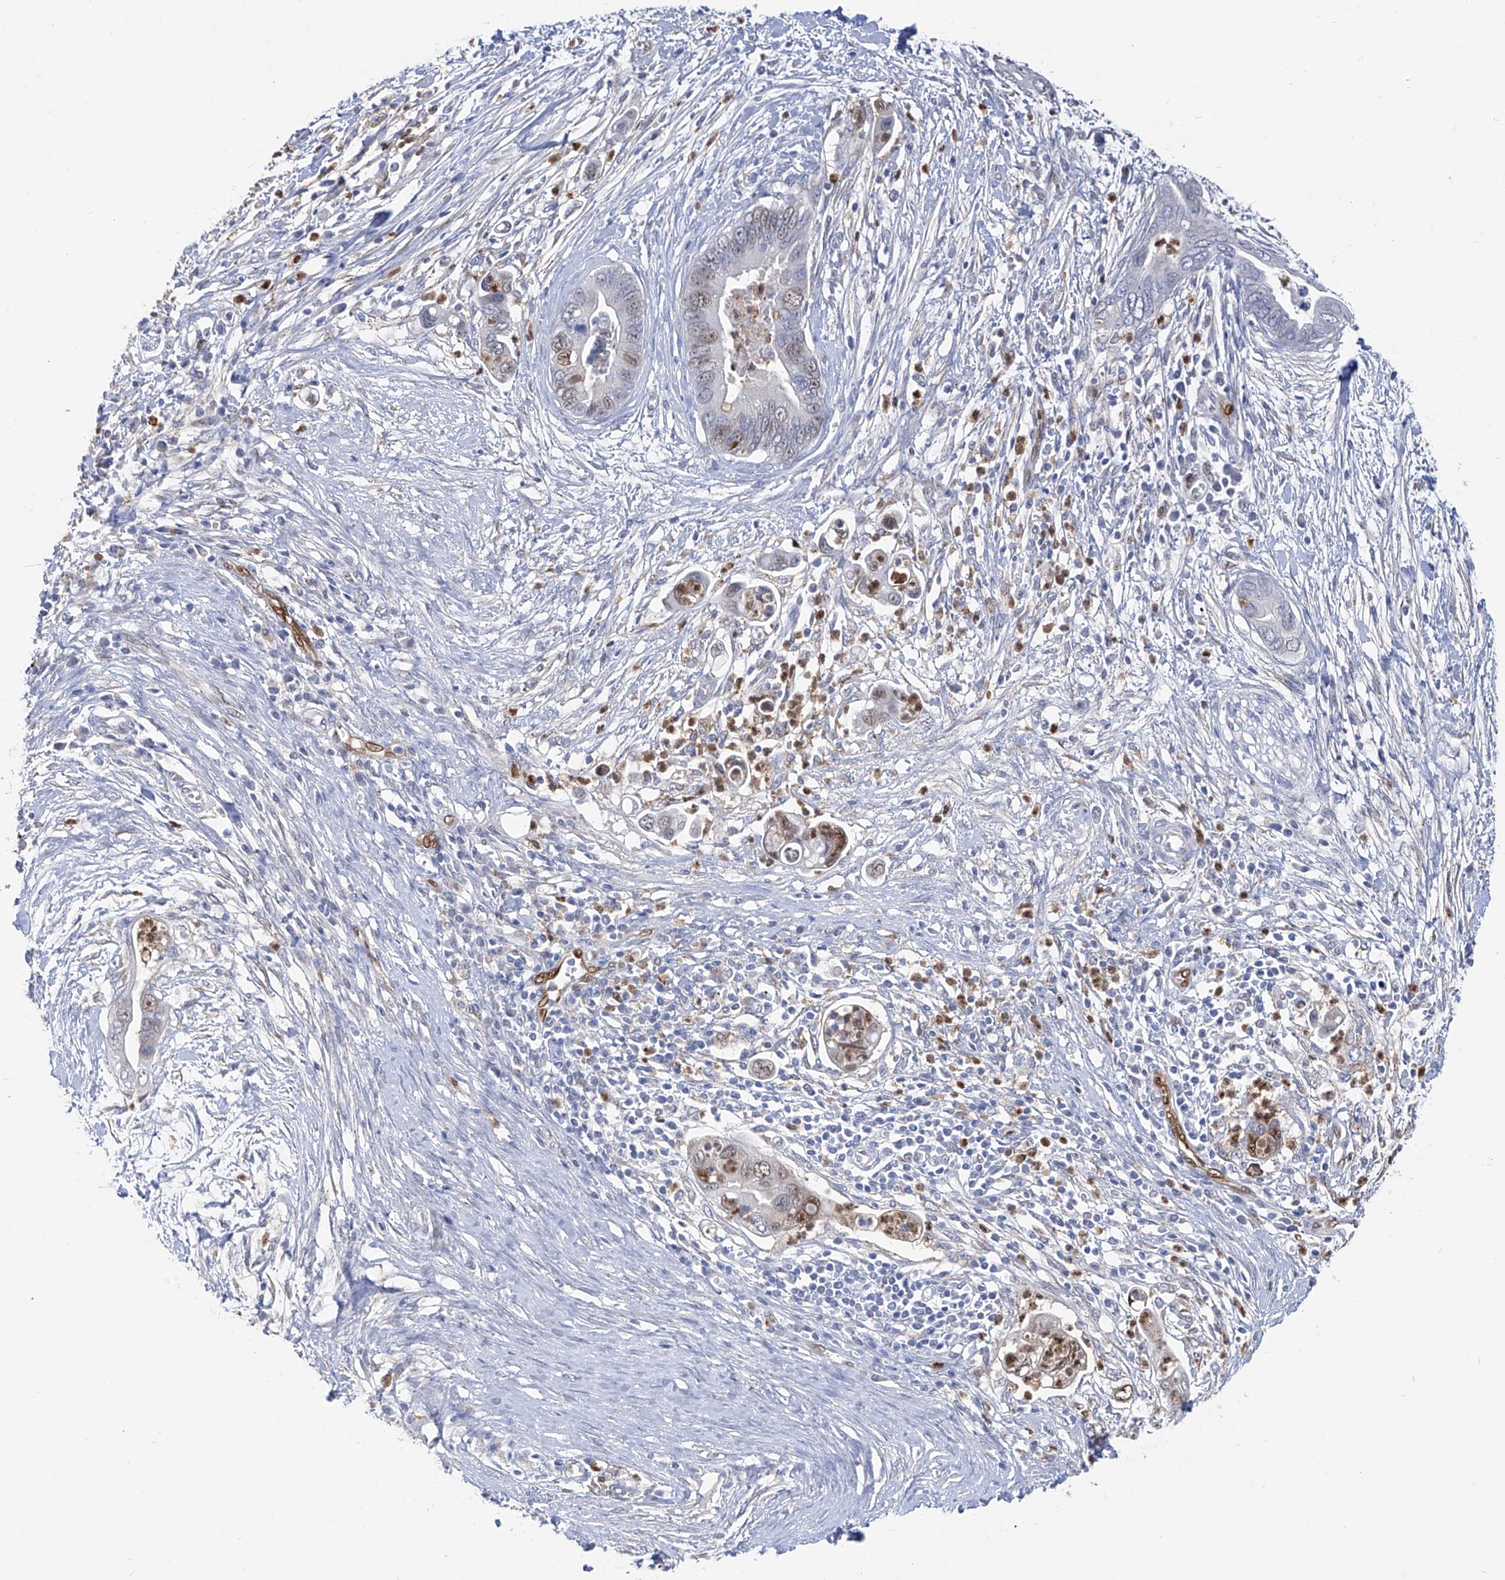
{"staining": {"intensity": "moderate", "quantity": "25%-75%", "location": "nuclear"}, "tissue": "pancreatic cancer", "cell_type": "Tumor cells", "image_type": "cancer", "snomed": [{"axis": "morphology", "description": "Adenocarcinoma, NOS"}, {"axis": "topography", "description": "Pancreas"}], "caption": "Immunohistochemical staining of adenocarcinoma (pancreatic) demonstrates medium levels of moderate nuclear expression in approximately 25%-75% of tumor cells. (DAB (3,3'-diaminobenzidine) = brown stain, brightfield microscopy at high magnification).", "gene": "PHF20", "patient": {"sex": "male", "age": 75}}